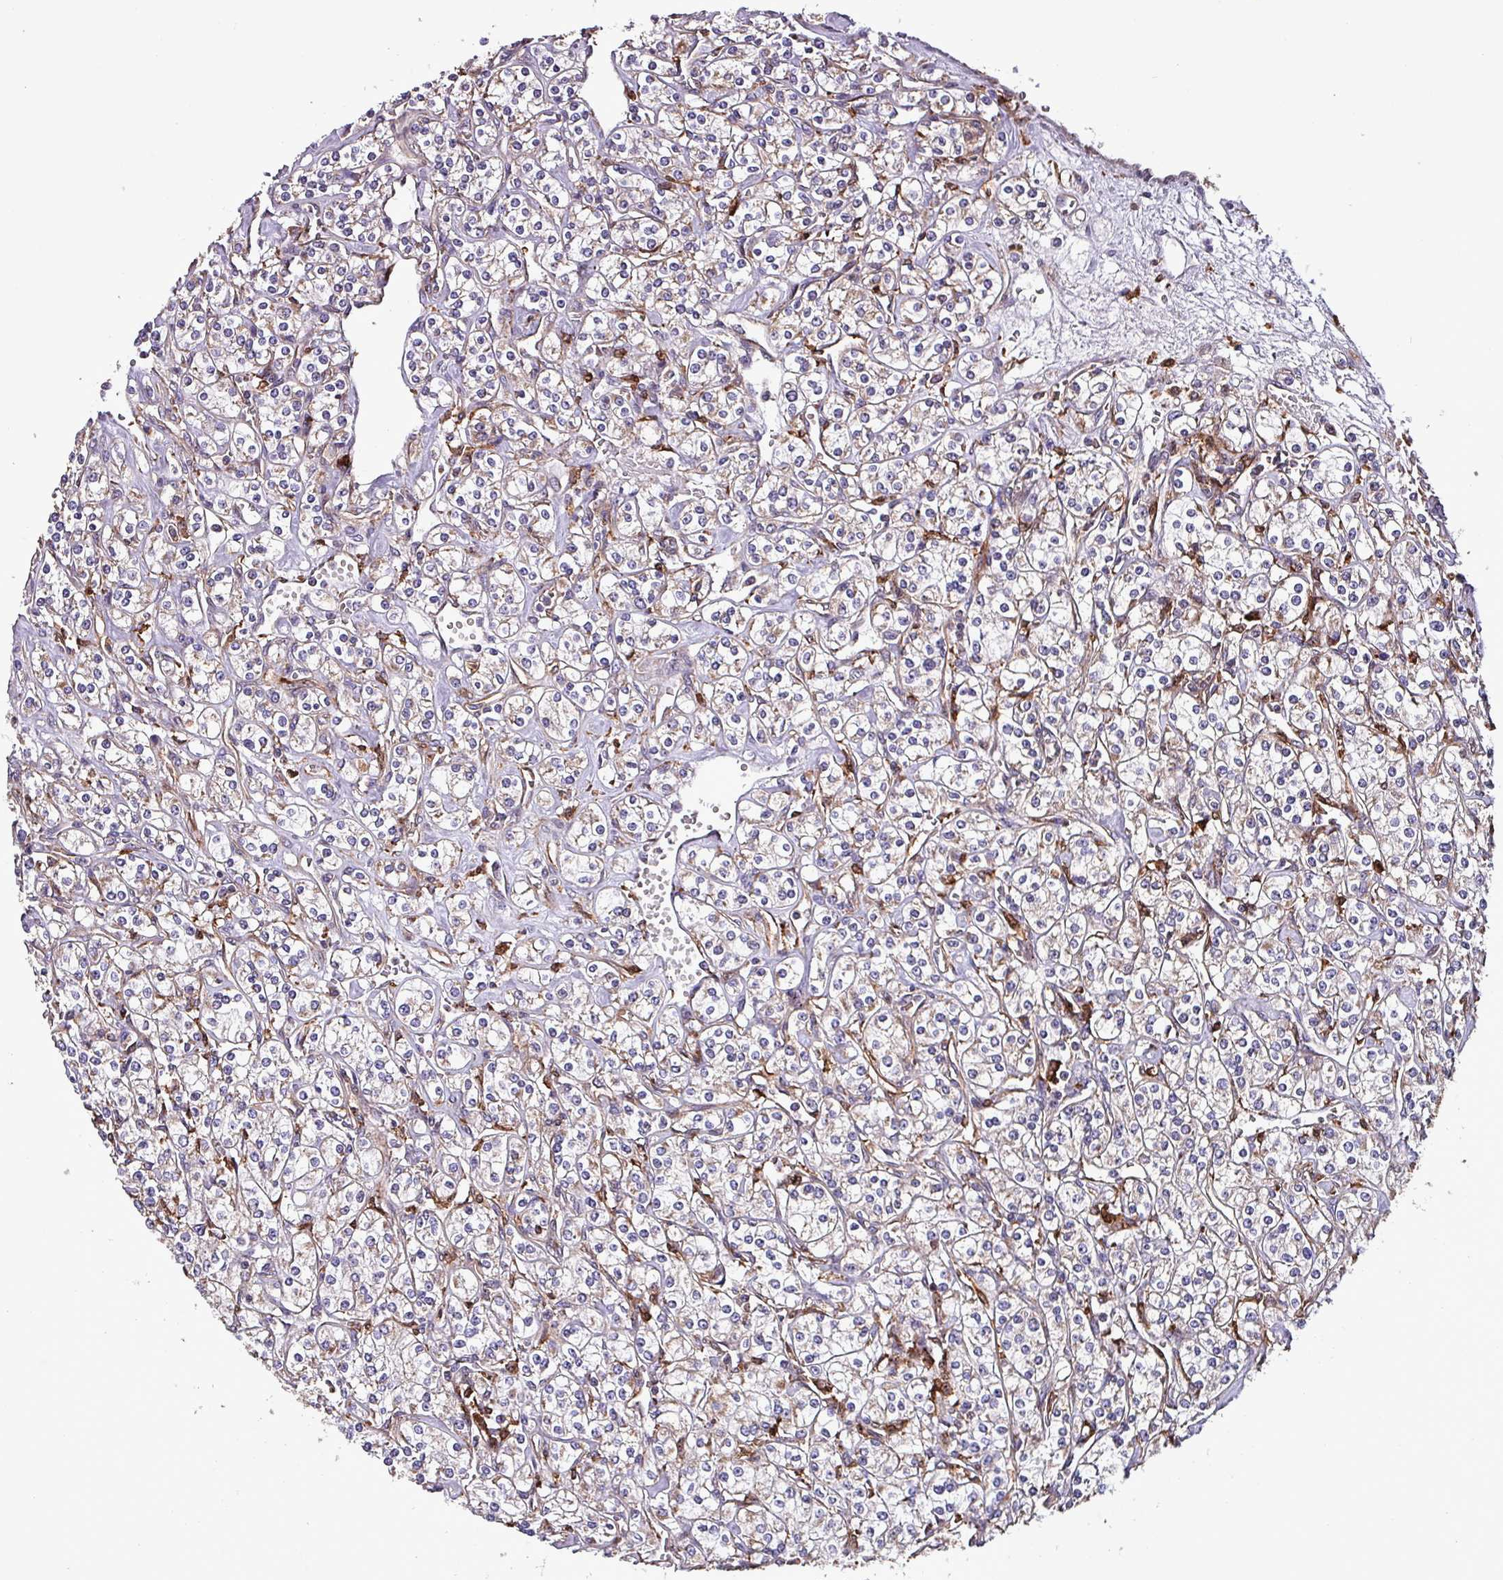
{"staining": {"intensity": "negative", "quantity": "none", "location": "none"}, "tissue": "renal cancer", "cell_type": "Tumor cells", "image_type": "cancer", "snomed": [{"axis": "morphology", "description": "Adenocarcinoma, NOS"}, {"axis": "topography", "description": "Kidney"}], "caption": "DAB (3,3'-diaminobenzidine) immunohistochemical staining of human renal cancer (adenocarcinoma) exhibits no significant expression in tumor cells.", "gene": "SCIN", "patient": {"sex": "male", "age": 77}}